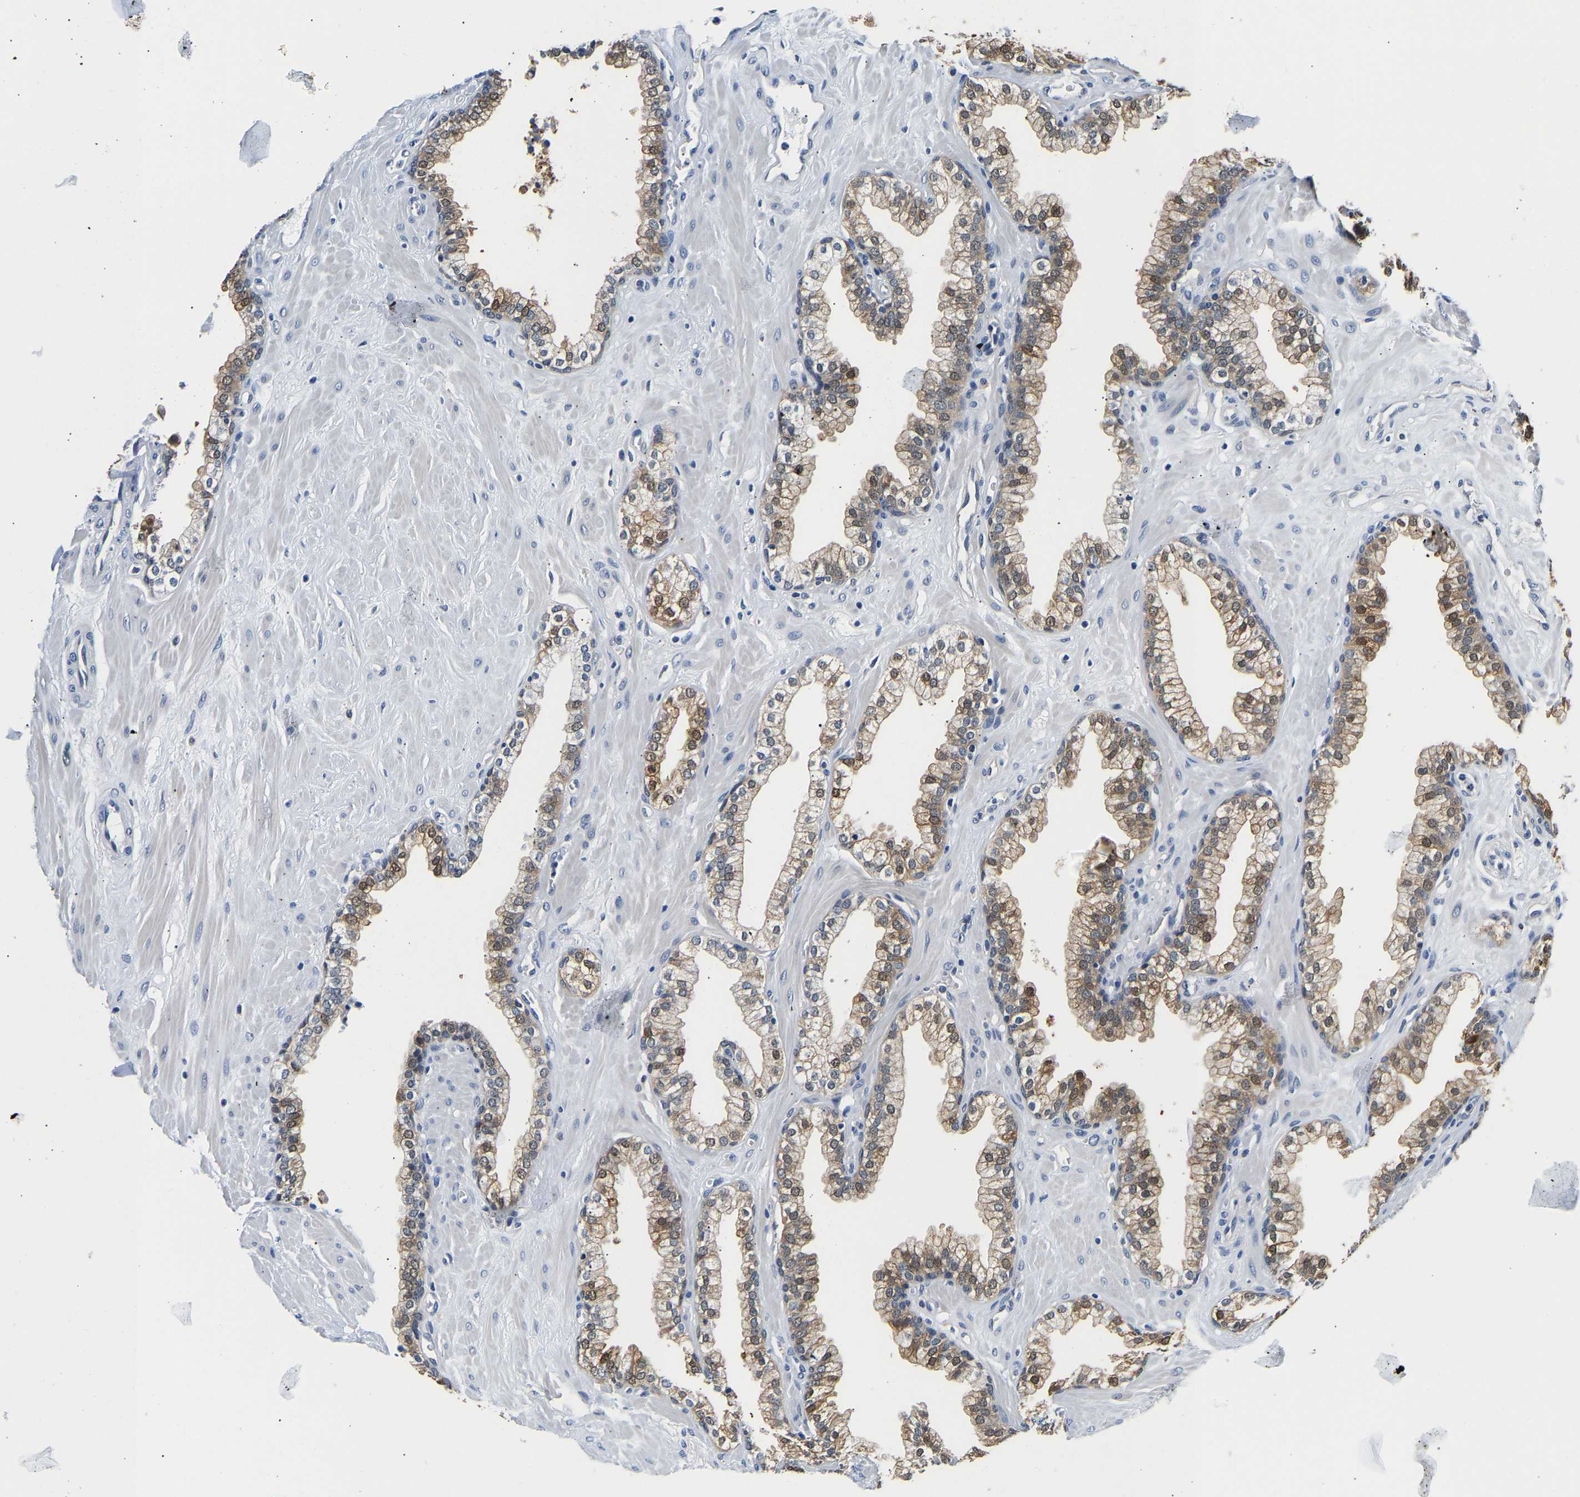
{"staining": {"intensity": "moderate", "quantity": "25%-75%", "location": "cytoplasmic/membranous,nuclear"}, "tissue": "prostate", "cell_type": "Glandular cells", "image_type": "normal", "snomed": [{"axis": "morphology", "description": "Normal tissue, NOS"}, {"axis": "morphology", "description": "Urothelial carcinoma, Low grade"}, {"axis": "topography", "description": "Urinary bladder"}, {"axis": "topography", "description": "Prostate"}], "caption": "Moderate cytoplasmic/membranous,nuclear protein staining is appreciated in approximately 25%-75% of glandular cells in prostate.", "gene": "UCHL3", "patient": {"sex": "male", "age": 60}}